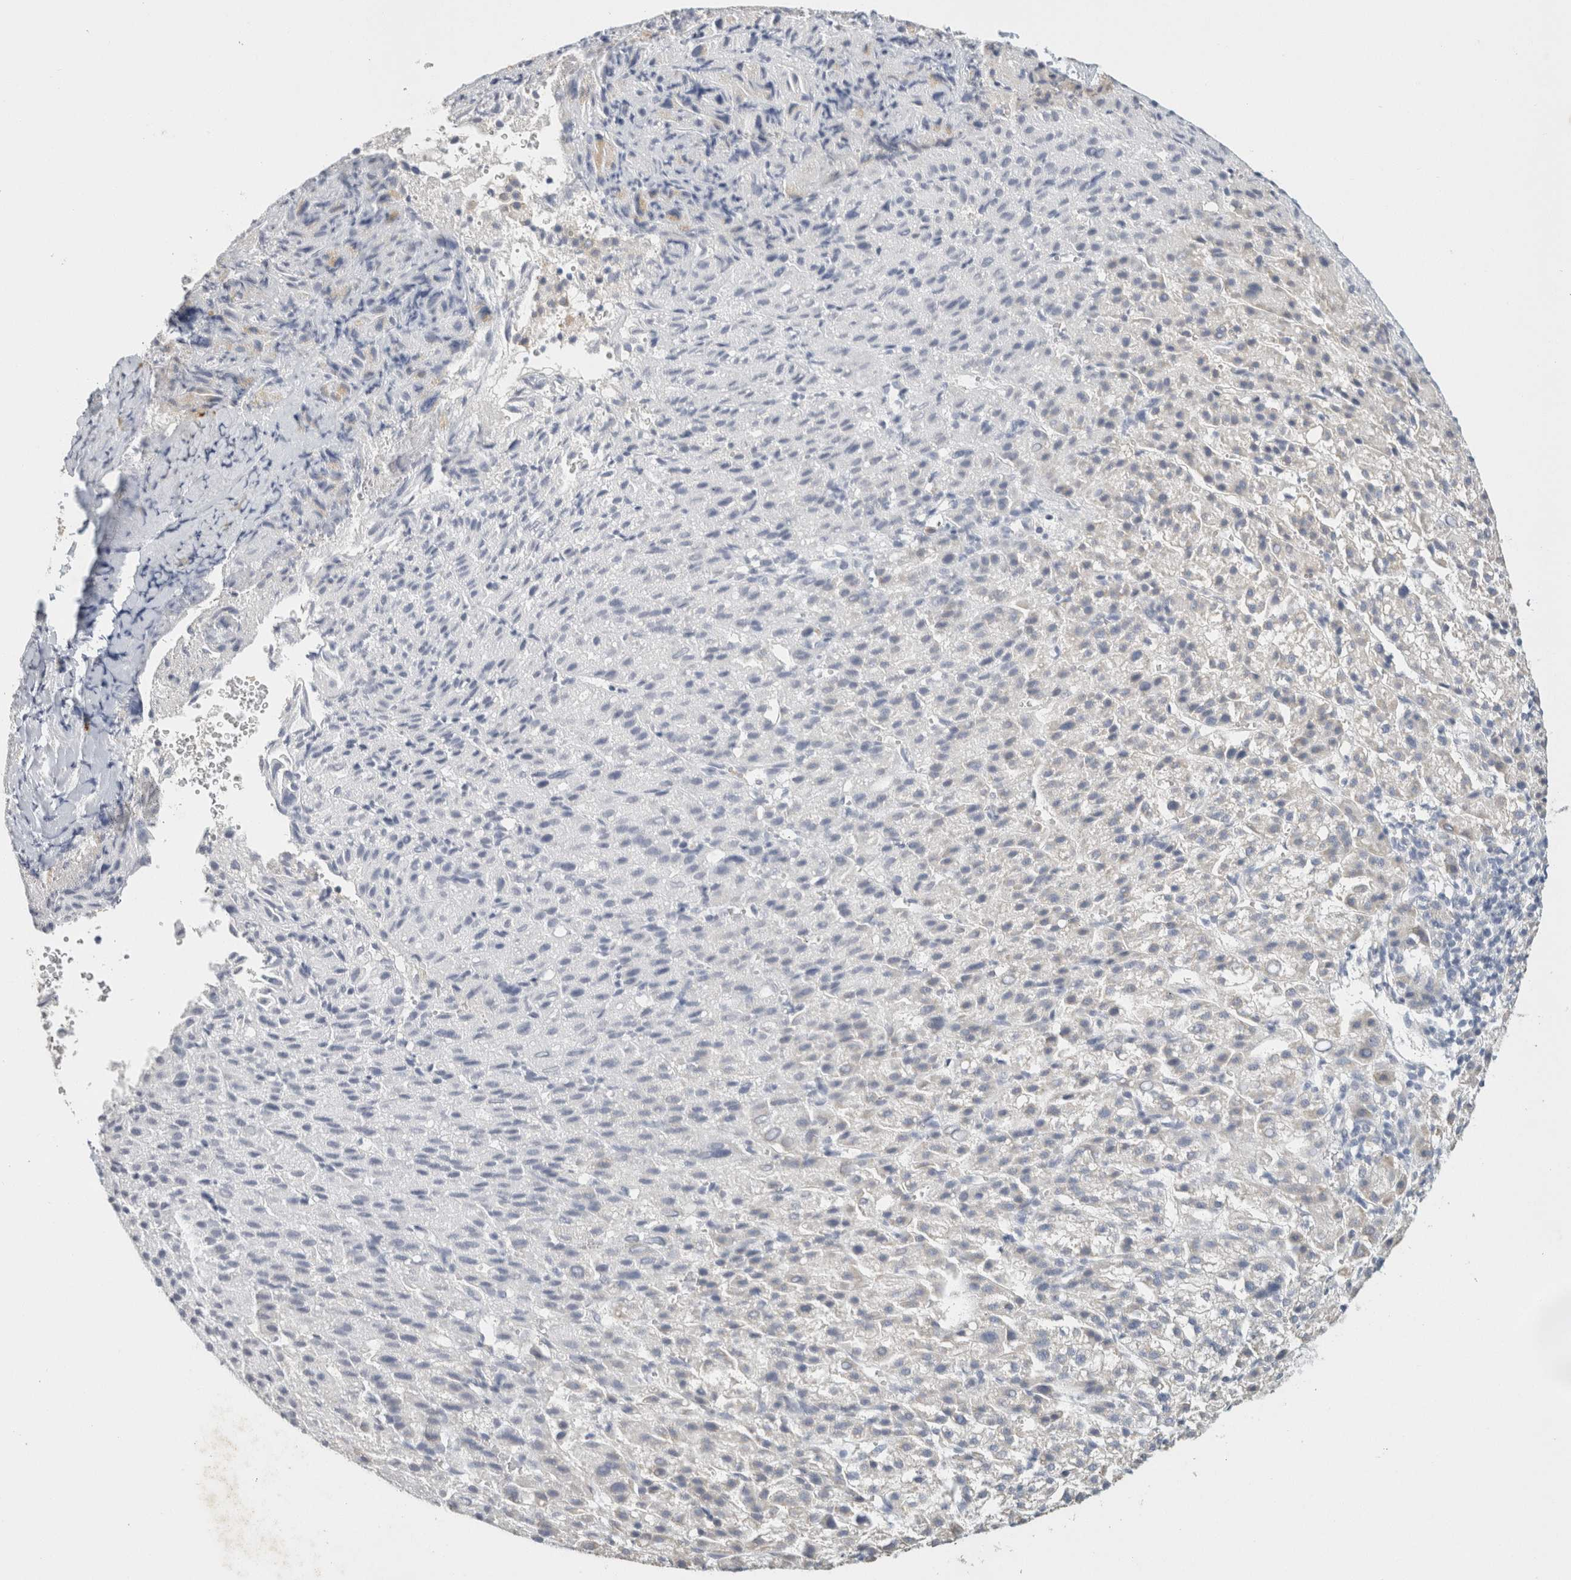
{"staining": {"intensity": "negative", "quantity": "none", "location": "none"}, "tissue": "liver cancer", "cell_type": "Tumor cells", "image_type": "cancer", "snomed": [{"axis": "morphology", "description": "Carcinoma, Hepatocellular, NOS"}, {"axis": "topography", "description": "Liver"}], "caption": "Protein analysis of liver cancer (hepatocellular carcinoma) shows no significant expression in tumor cells.", "gene": "NEFM", "patient": {"sex": "female", "age": 58}}